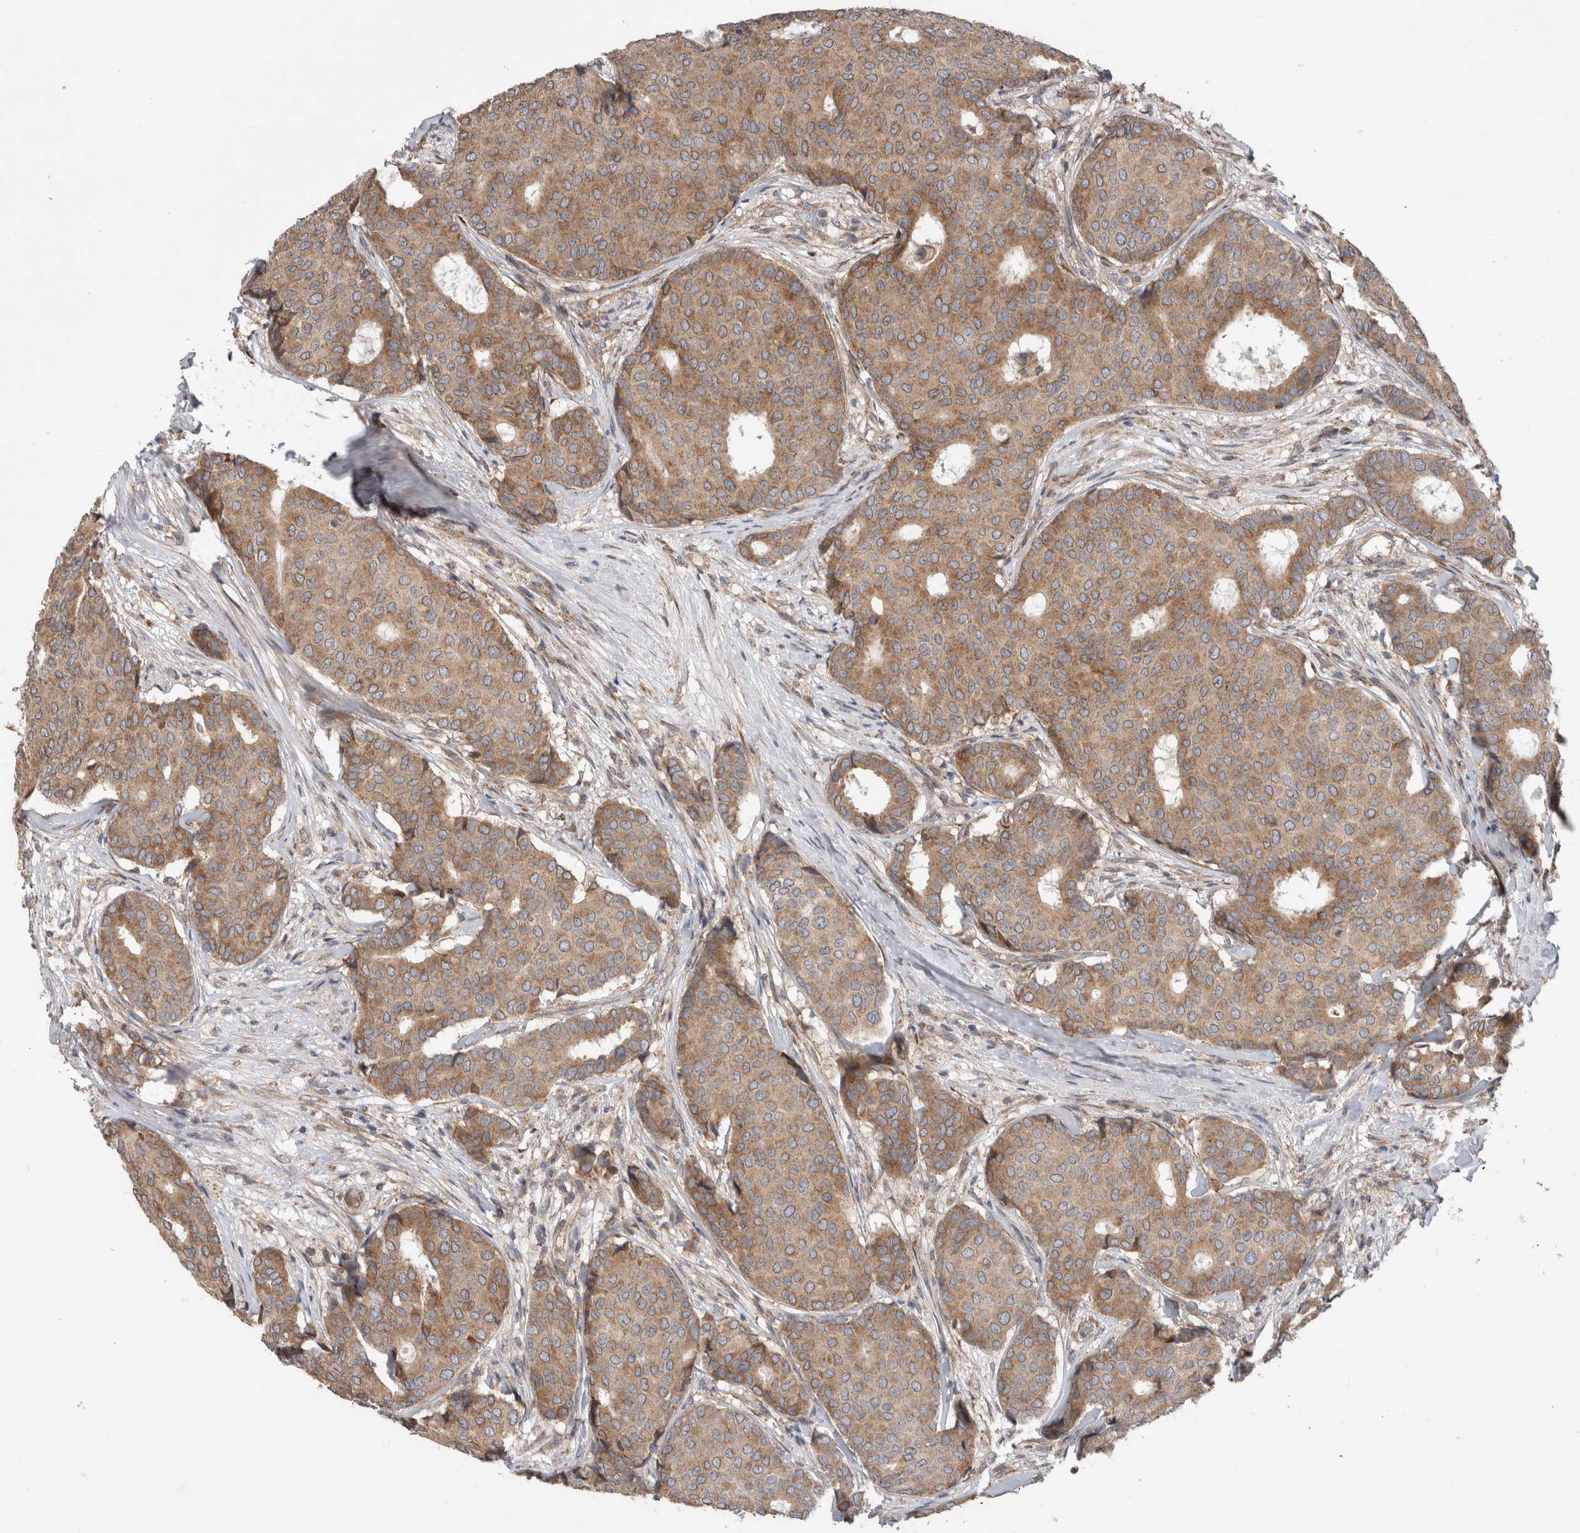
{"staining": {"intensity": "moderate", "quantity": ">75%", "location": "cytoplasmic/membranous"}, "tissue": "breast cancer", "cell_type": "Tumor cells", "image_type": "cancer", "snomed": [{"axis": "morphology", "description": "Duct carcinoma"}, {"axis": "topography", "description": "Breast"}], "caption": "Immunohistochemistry of human breast cancer (intraductal carcinoma) shows medium levels of moderate cytoplasmic/membranous staining in approximately >75% of tumor cells.", "gene": "TRIM5", "patient": {"sex": "female", "age": 75}}